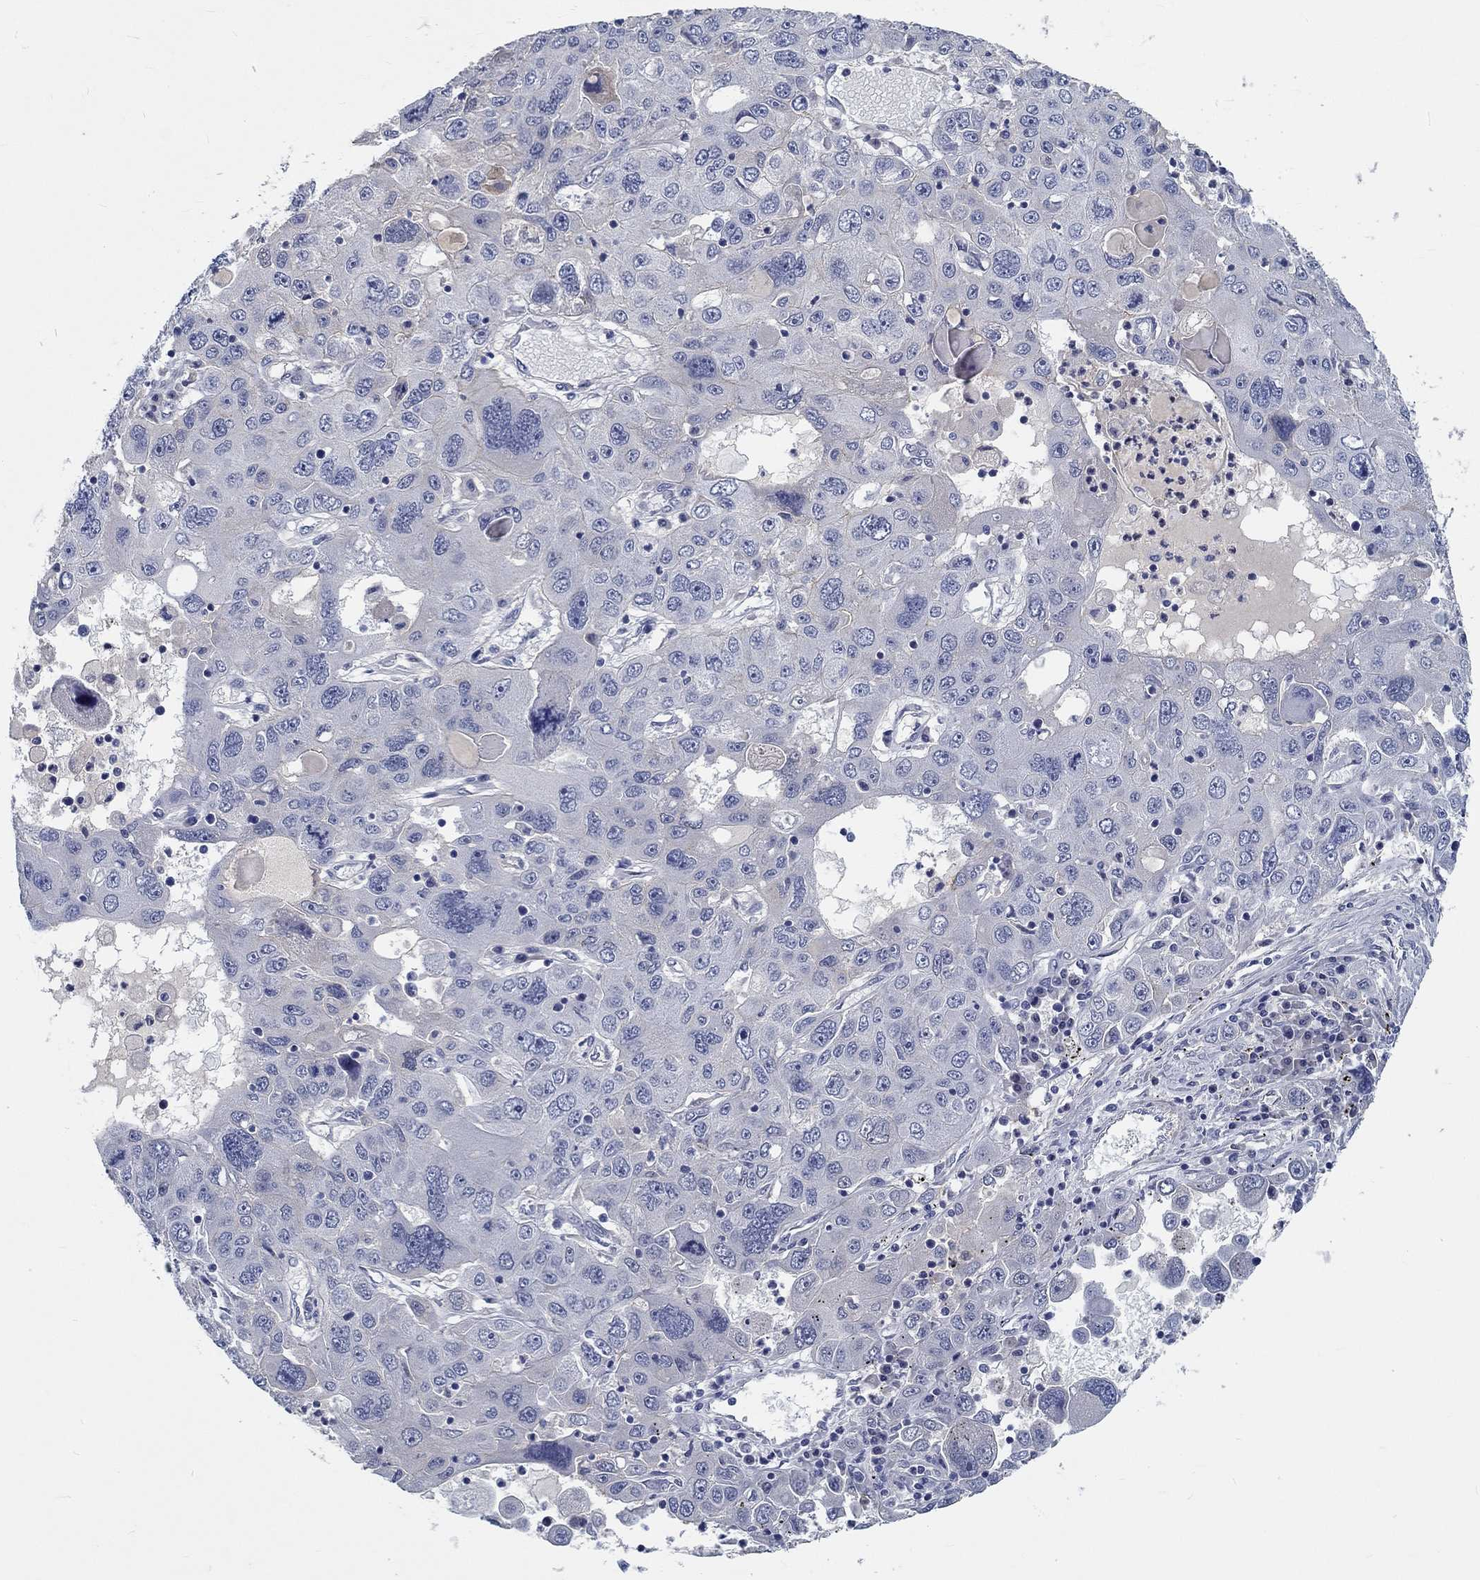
{"staining": {"intensity": "negative", "quantity": "none", "location": "none"}, "tissue": "stomach cancer", "cell_type": "Tumor cells", "image_type": "cancer", "snomed": [{"axis": "morphology", "description": "Adenocarcinoma, NOS"}, {"axis": "topography", "description": "Stomach"}], "caption": "DAB immunohistochemical staining of adenocarcinoma (stomach) reveals no significant expression in tumor cells. (DAB (3,3'-diaminobenzidine) immunohistochemistry (IHC) with hematoxylin counter stain).", "gene": "MYBPC1", "patient": {"sex": "male", "age": 56}}